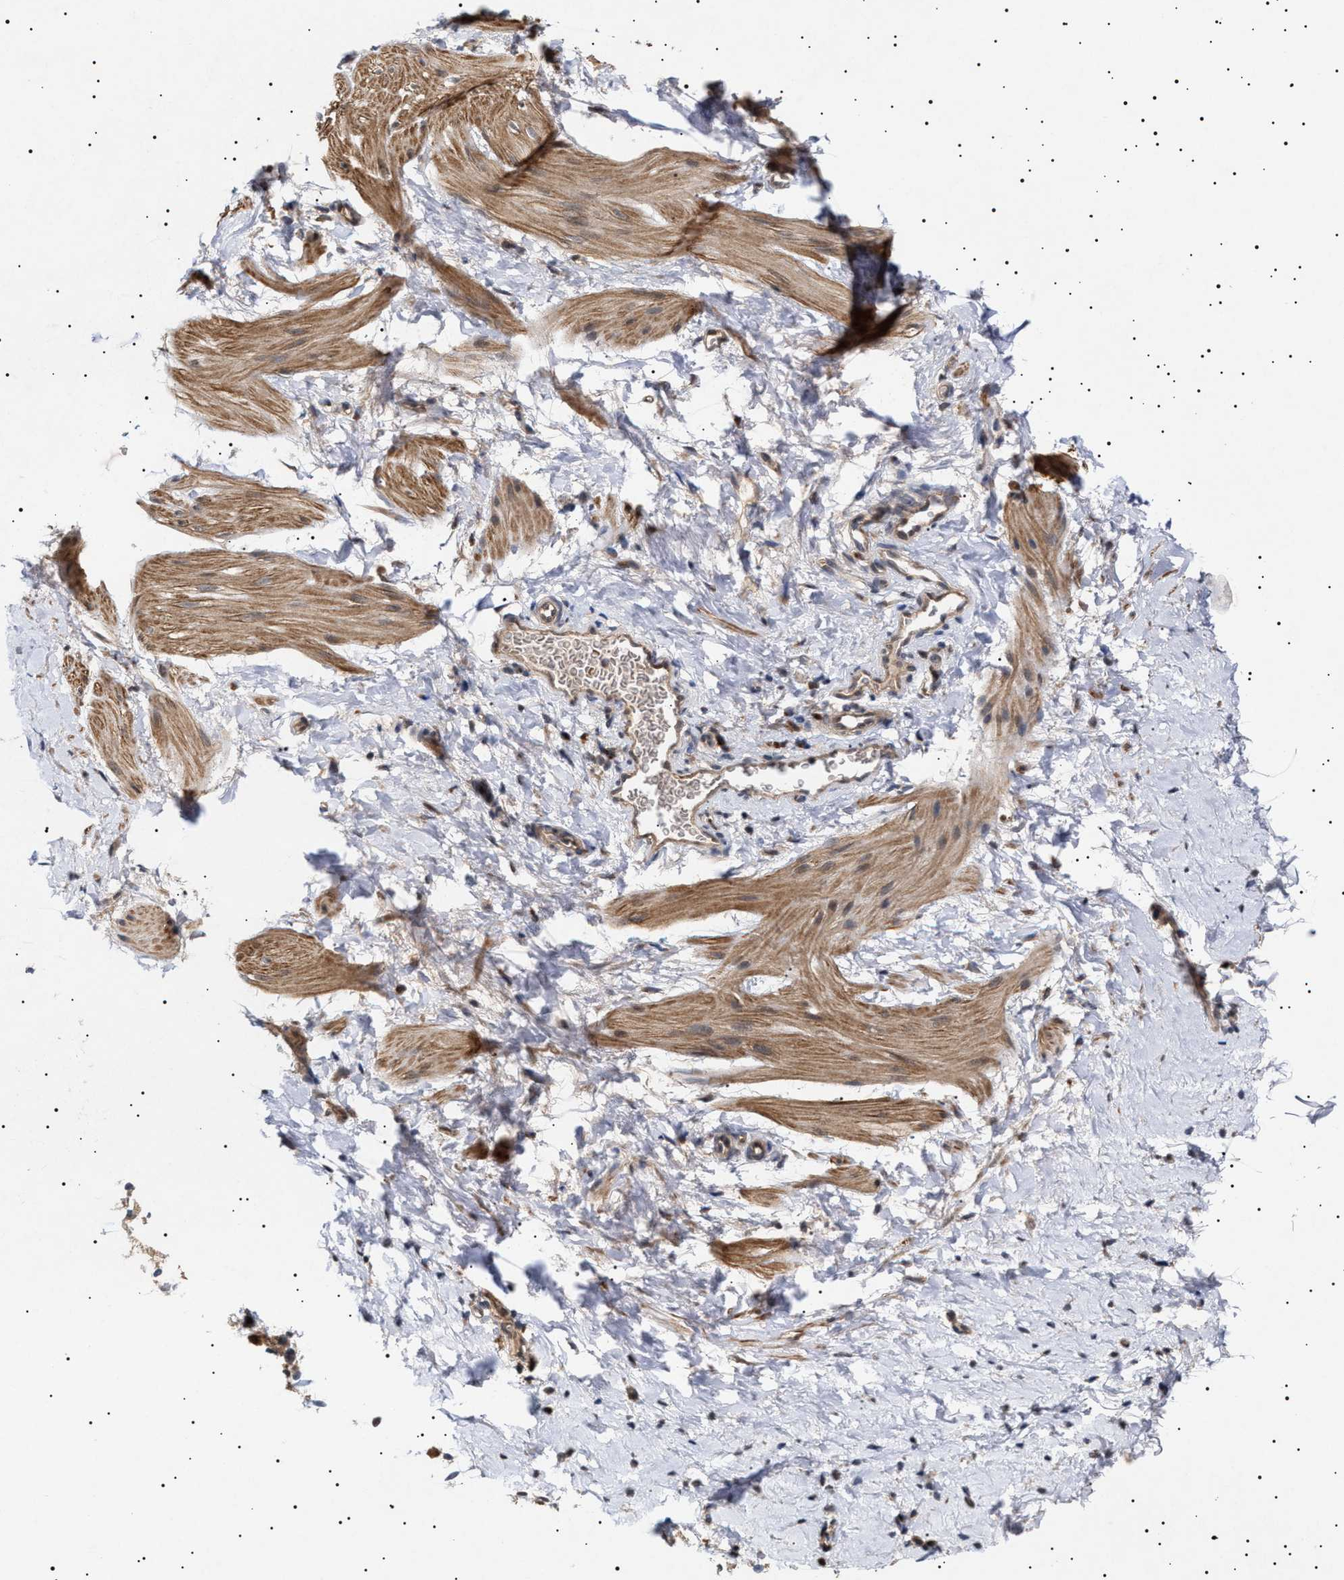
{"staining": {"intensity": "moderate", "quantity": ">75%", "location": "cytoplasmic/membranous"}, "tissue": "smooth muscle", "cell_type": "Smooth muscle cells", "image_type": "normal", "snomed": [{"axis": "morphology", "description": "Normal tissue, NOS"}, {"axis": "topography", "description": "Smooth muscle"}], "caption": "Immunohistochemical staining of normal smooth muscle exhibits medium levels of moderate cytoplasmic/membranous expression in about >75% of smooth muscle cells.", "gene": "NPLOC4", "patient": {"sex": "male", "age": 16}}